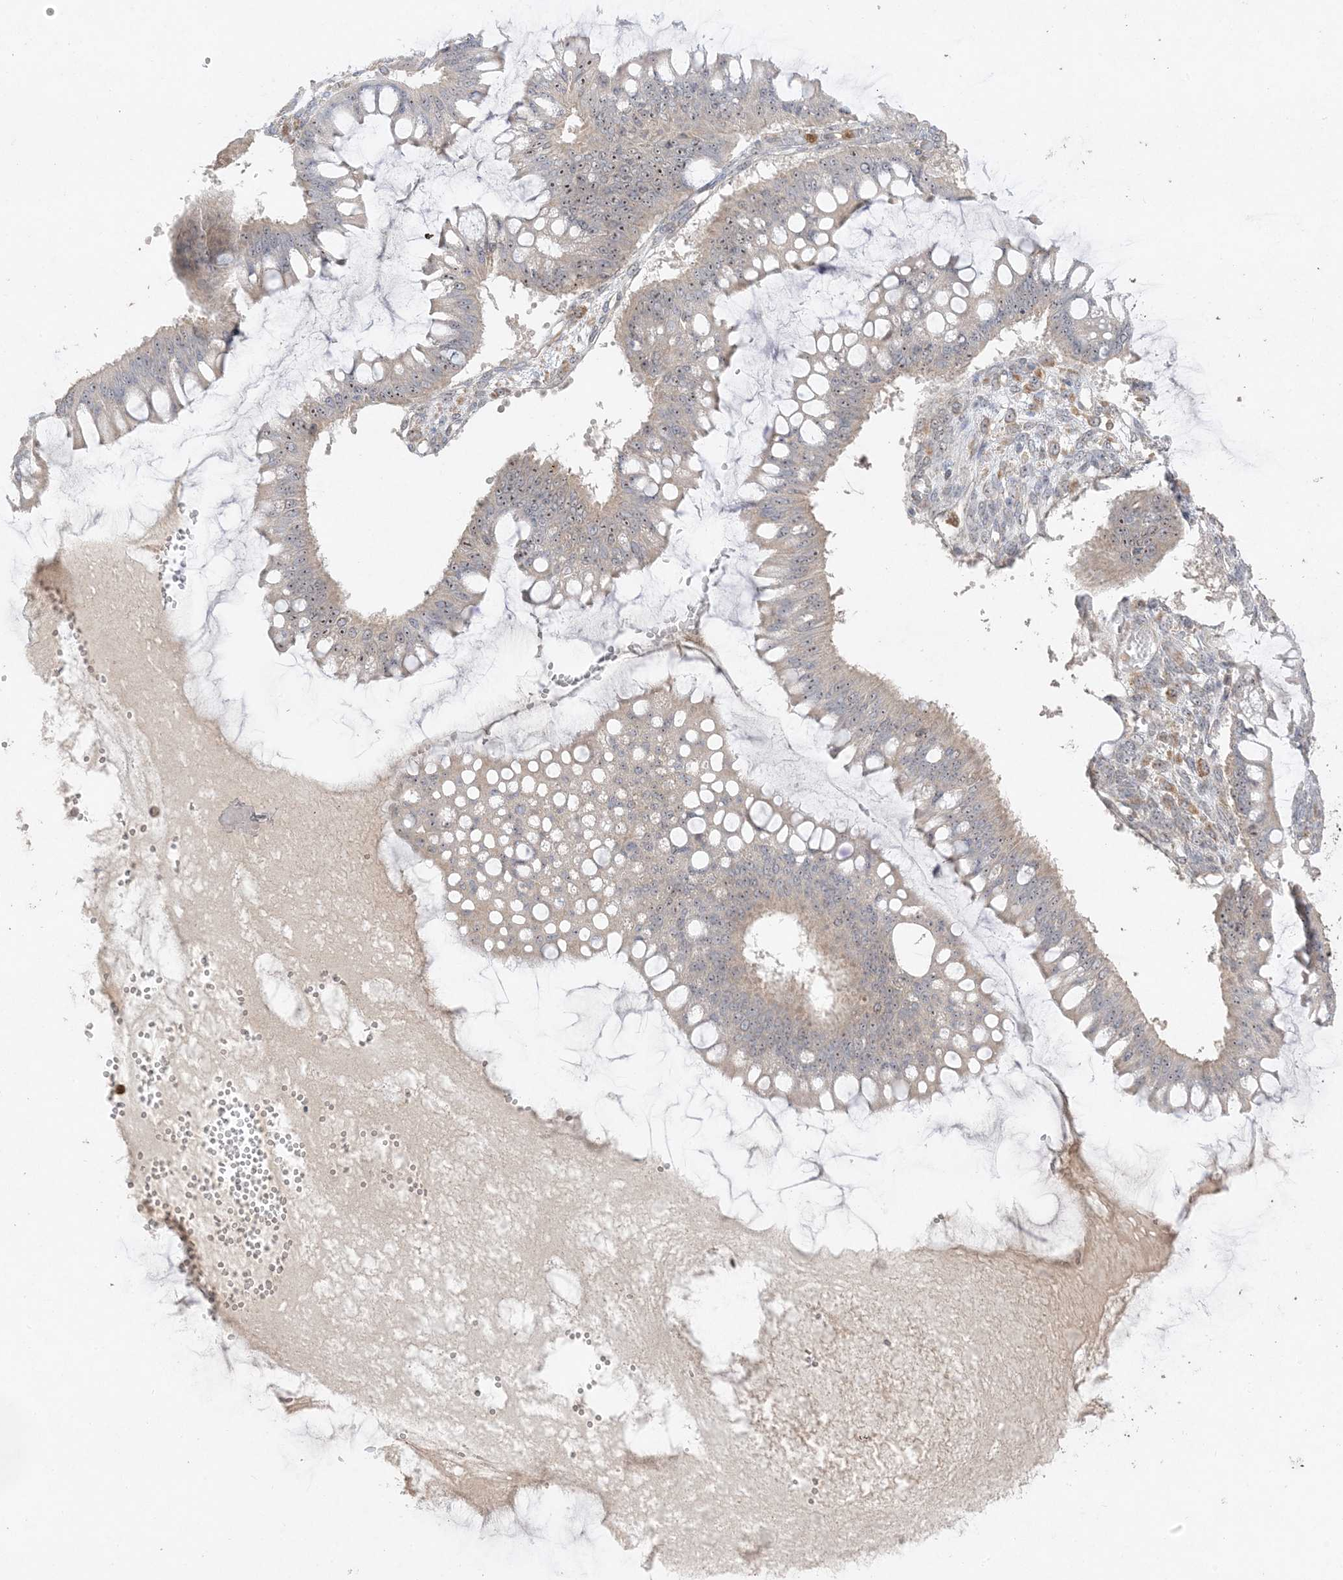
{"staining": {"intensity": "moderate", "quantity": "25%-75%", "location": "nuclear"}, "tissue": "ovarian cancer", "cell_type": "Tumor cells", "image_type": "cancer", "snomed": [{"axis": "morphology", "description": "Cystadenocarcinoma, mucinous, NOS"}, {"axis": "topography", "description": "Ovary"}], "caption": "There is medium levels of moderate nuclear staining in tumor cells of ovarian cancer (mucinous cystadenocarcinoma), as demonstrated by immunohistochemical staining (brown color).", "gene": "DDX18", "patient": {"sex": "female", "age": 73}}